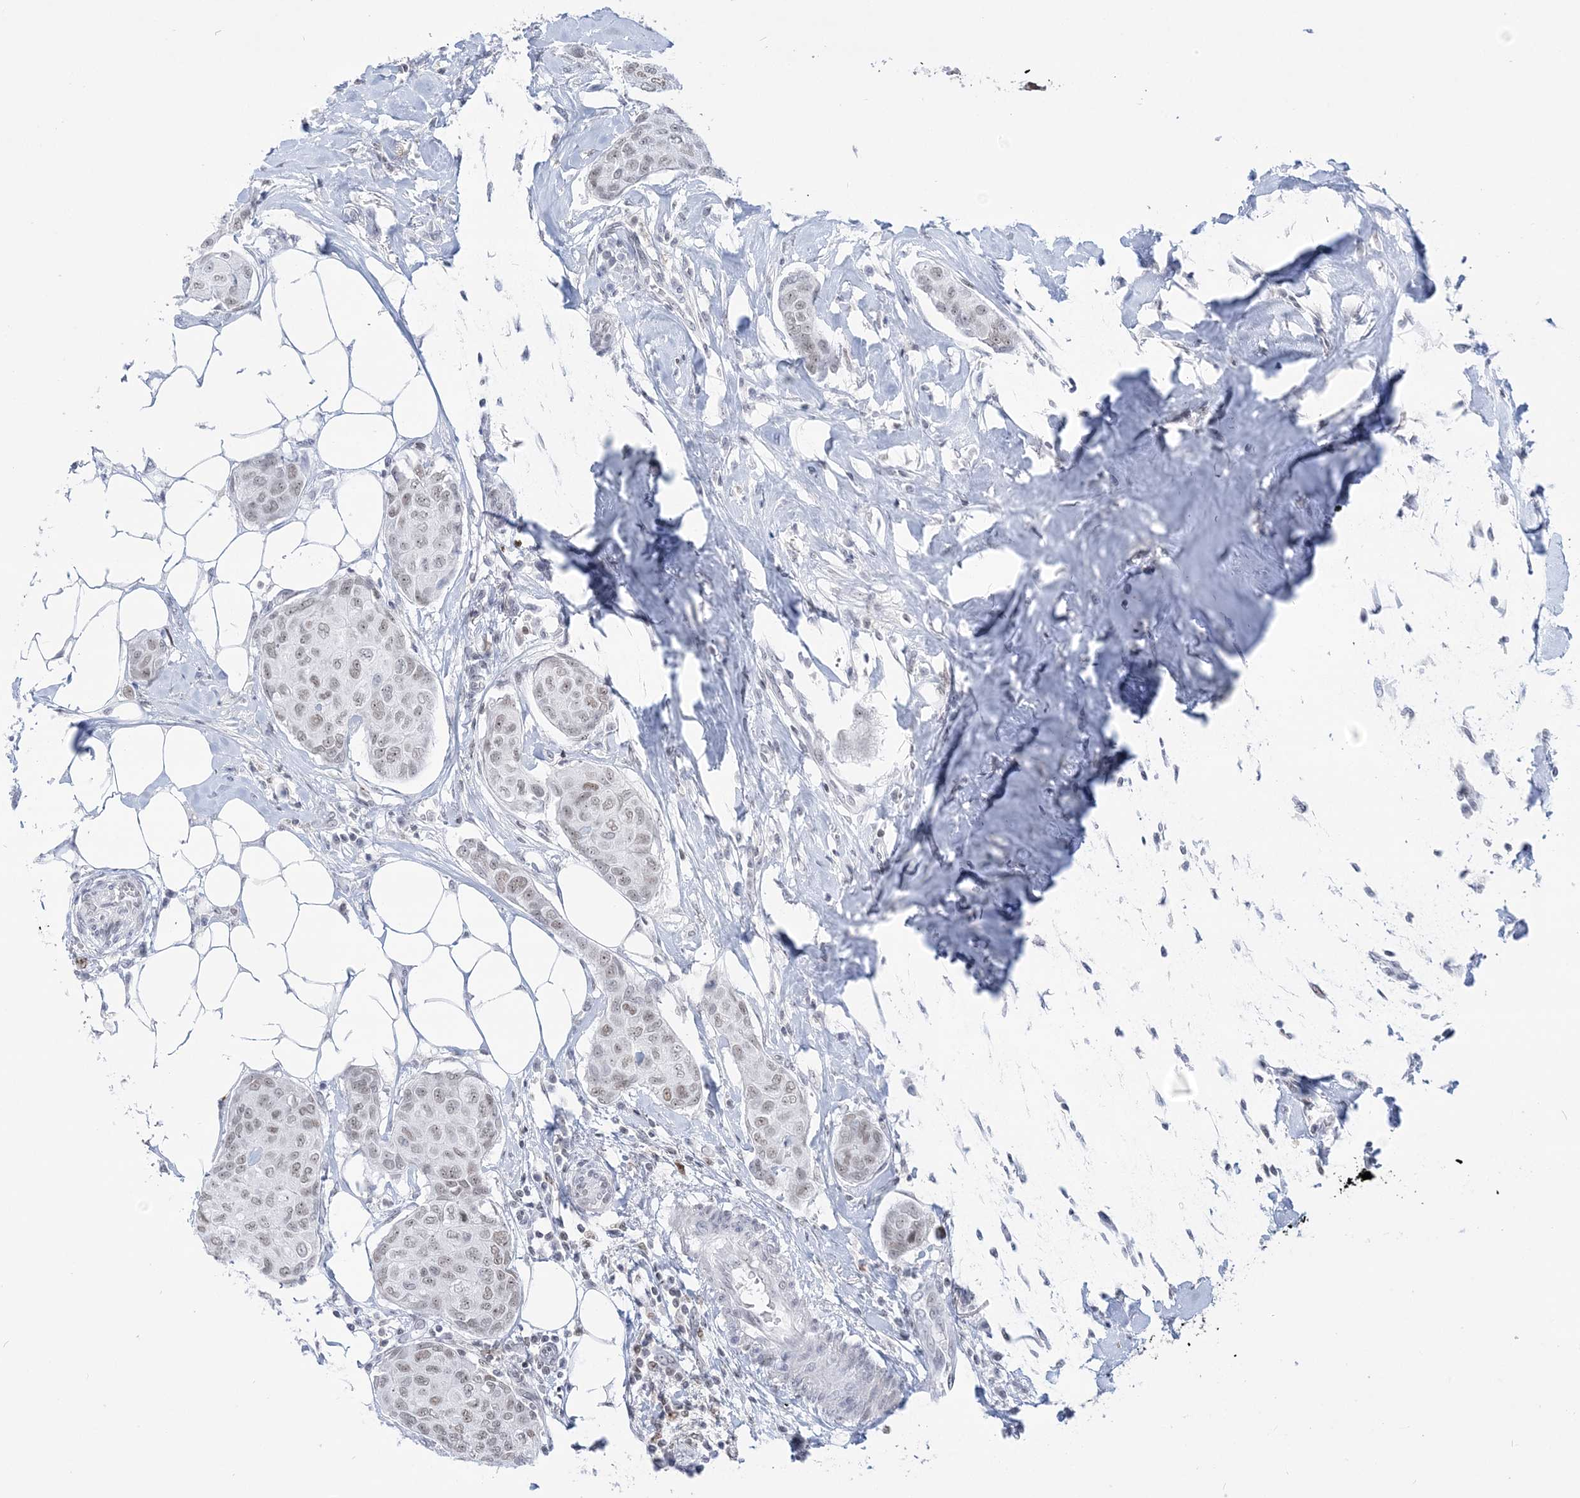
{"staining": {"intensity": "weak", "quantity": "25%-75%", "location": "nuclear"}, "tissue": "breast cancer", "cell_type": "Tumor cells", "image_type": "cancer", "snomed": [{"axis": "morphology", "description": "Duct carcinoma"}, {"axis": "topography", "description": "Breast"}], "caption": "Protein staining displays weak nuclear positivity in about 25%-75% of tumor cells in breast invasive ductal carcinoma.", "gene": "DDX21", "patient": {"sex": "female", "age": 80}}